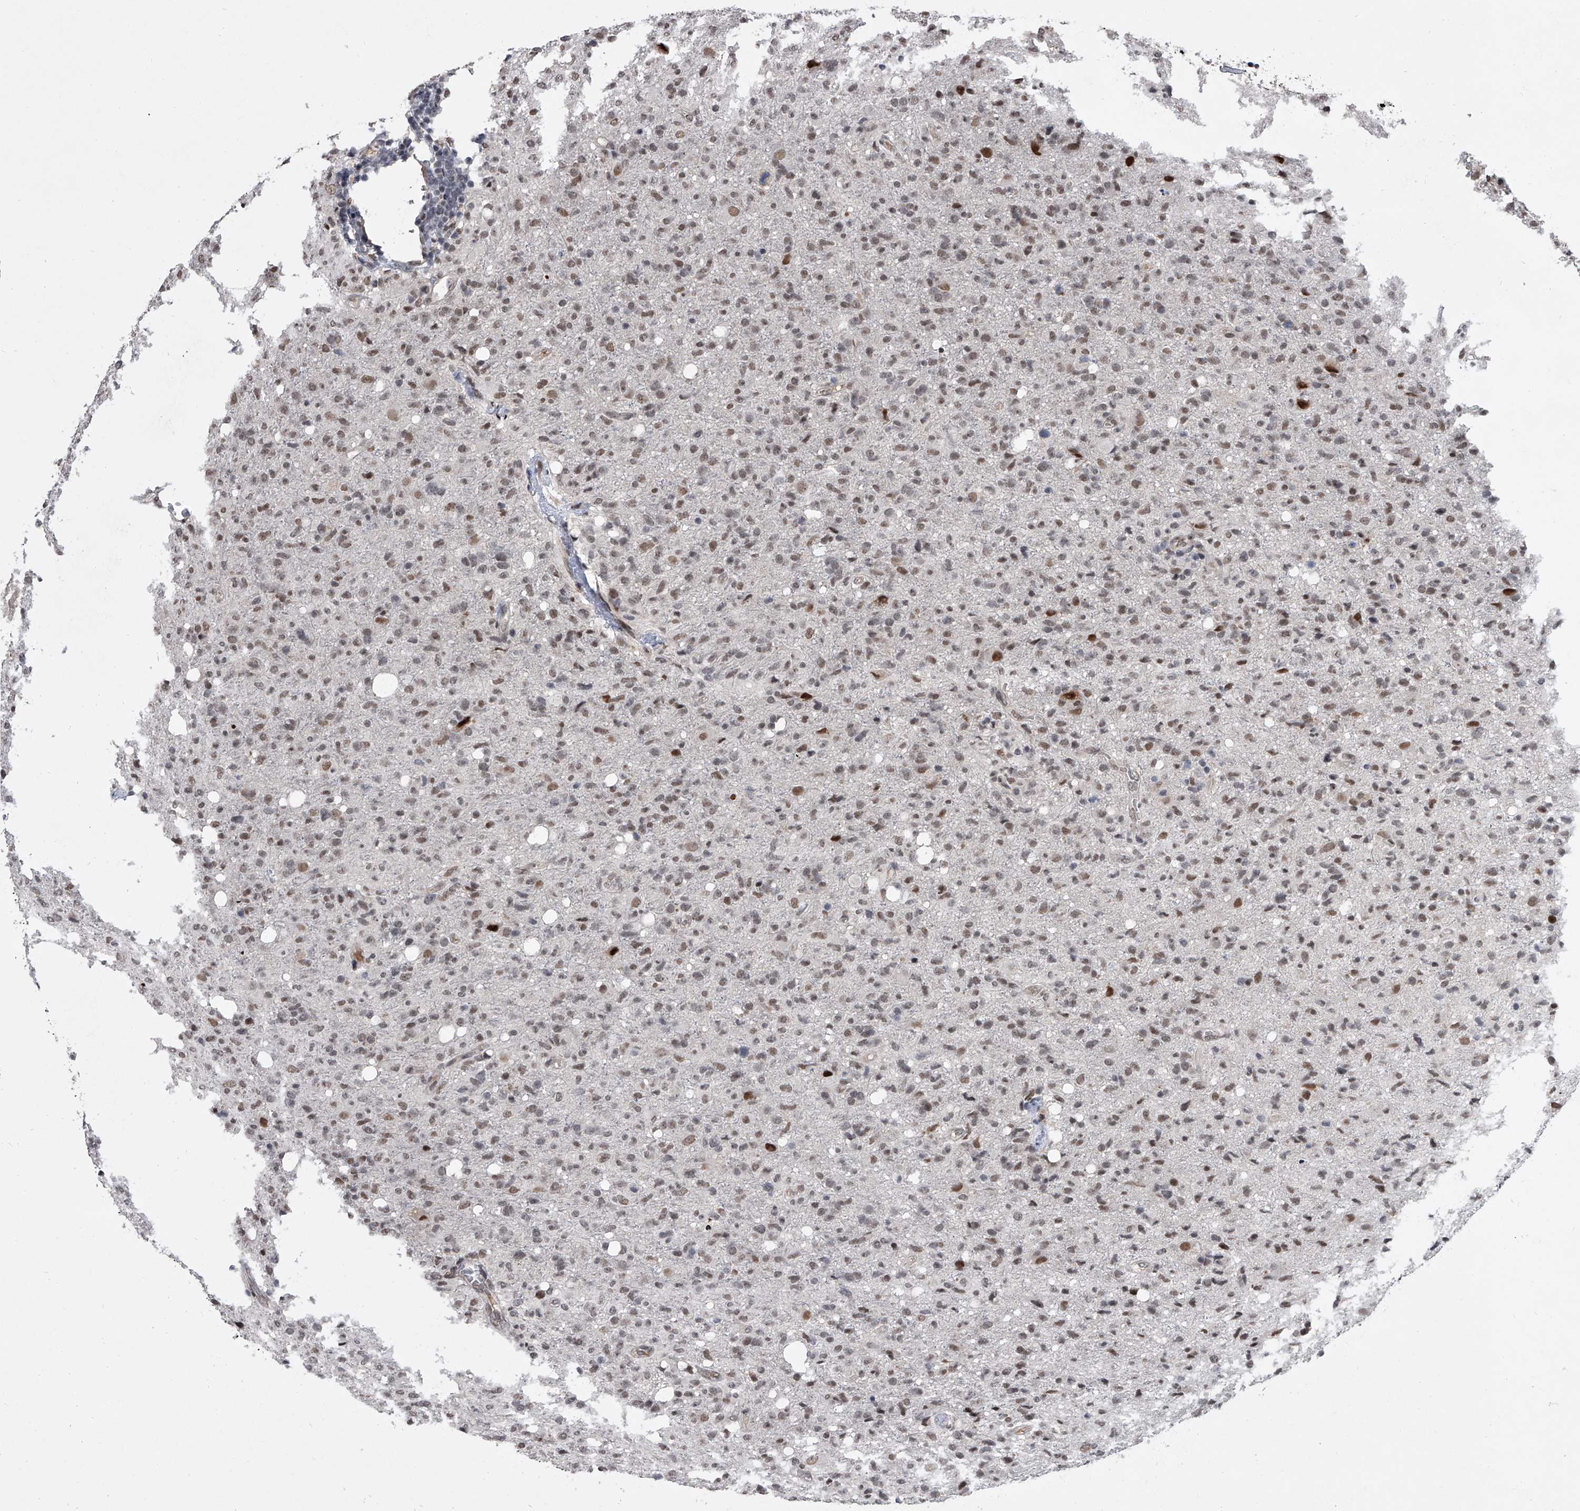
{"staining": {"intensity": "weak", "quantity": "<25%", "location": "nuclear"}, "tissue": "glioma", "cell_type": "Tumor cells", "image_type": "cancer", "snomed": [{"axis": "morphology", "description": "Glioma, malignant, High grade"}, {"axis": "topography", "description": "Brain"}], "caption": "The micrograph exhibits no staining of tumor cells in high-grade glioma (malignant).", "gene": "ZNF426", "patient": {"sex": "female", "age": 57}}